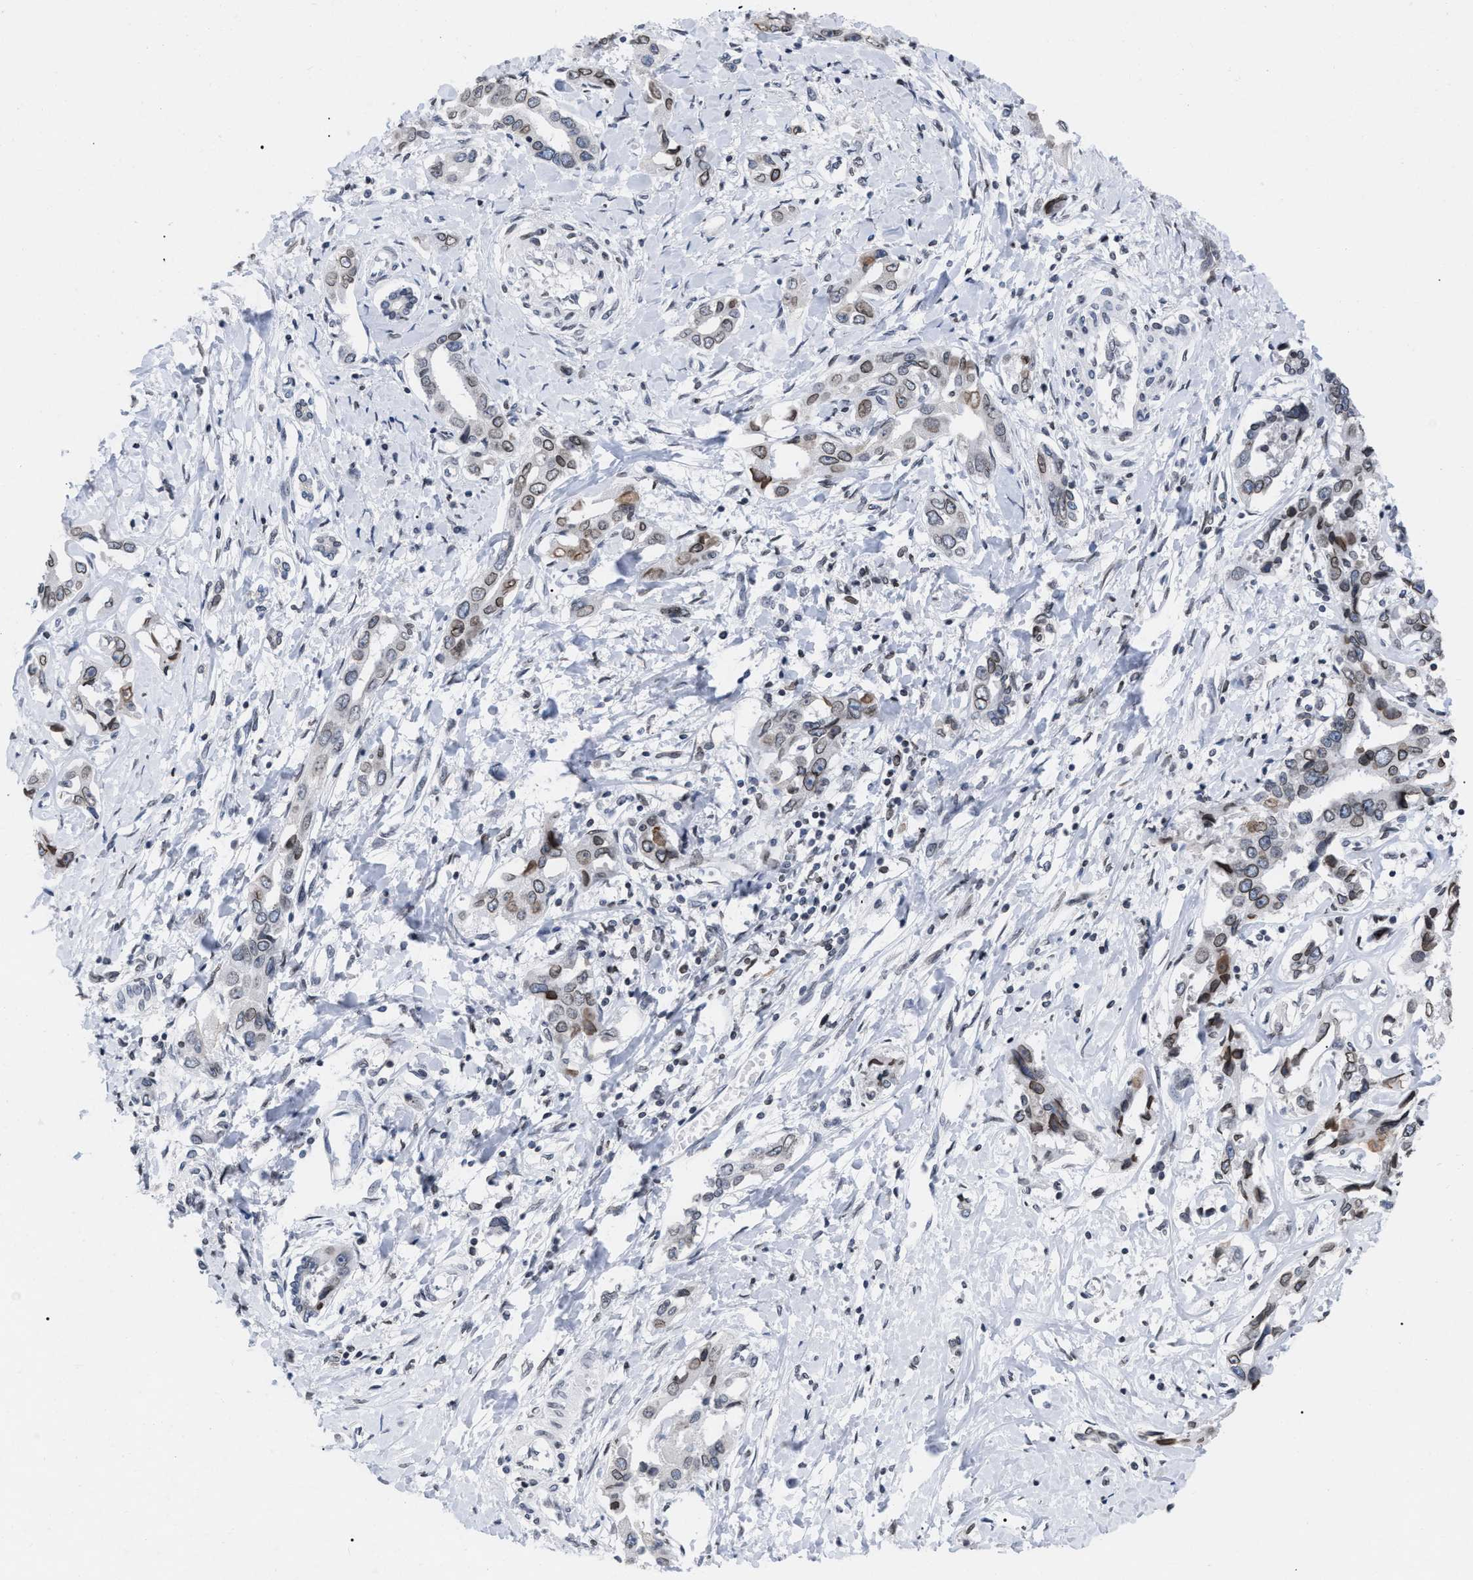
{"staining": {"intensity": "moderate", "quantity": "25%-75%", "location": "cytoplasmic/membranous,nuclear"}, "tissue": "liver cancer", "cell_type": "Tumor cells", "image_type": "cancer", "snomed": [{"axis": "morphology", "description": "Cholangiocarcinoma"}, {"axis": "topography", "description": "Liver"}], "caption": "Protein expression by immunohistochemistry demonstrates moderate cytoplasmic/membranous and nuclear positivity in about 25%-75% of tumor cells in liver cancer (cholangiocarcinoma).", "gene": "TPR", "patient": {"sex": "male", "age": 59}}